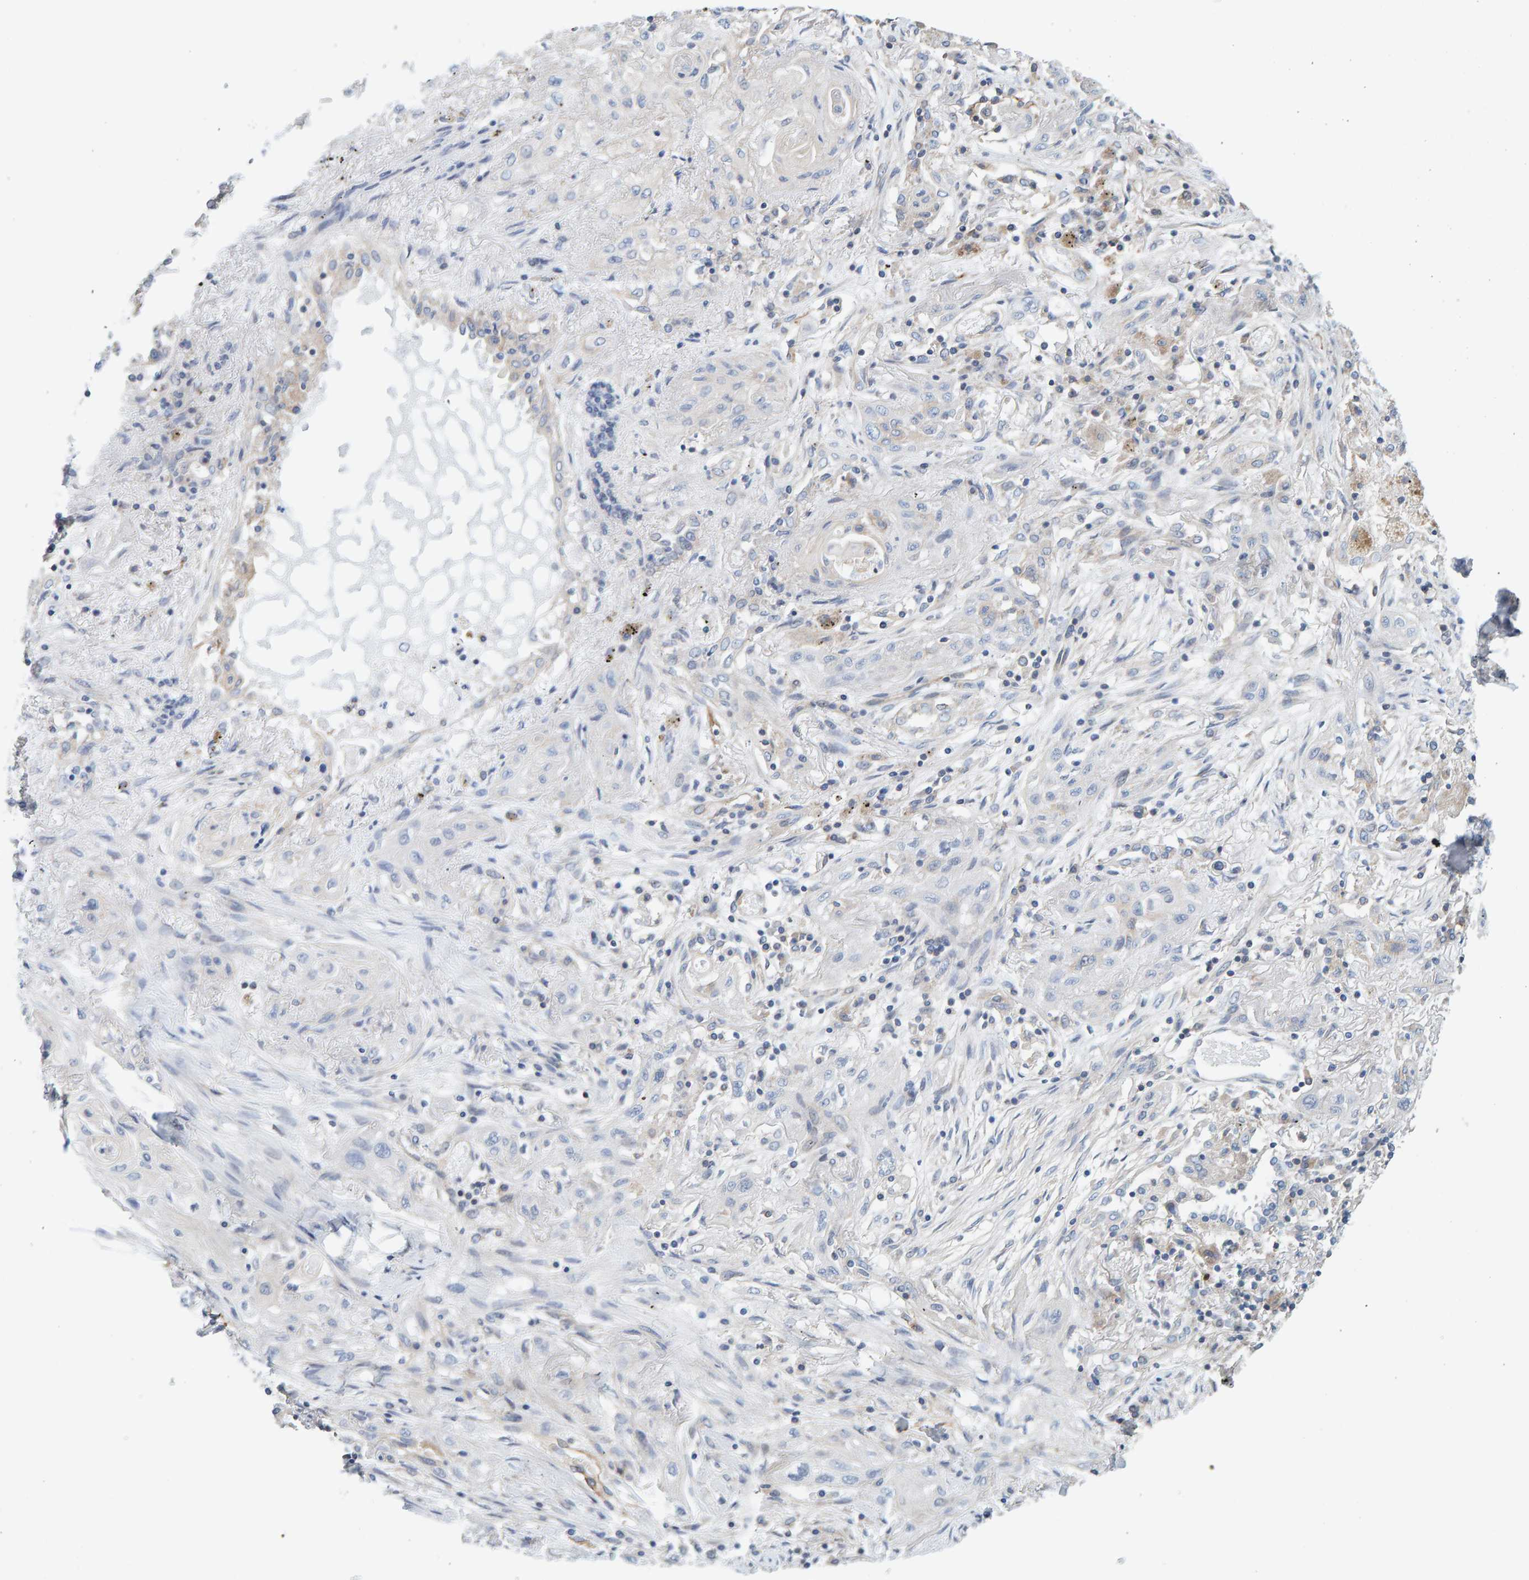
{"staining": {"intensity": "negative", "quantity": "none", "location": "none"}, "tissue": "lung cancer", "cell_type": "Tumor cells", "image_type": "cancer", "snomed": [{"axis": "morphology", "description": "Squamous cell carcinoma, NOS"}, {"axis": "topography", "description": "Lung"}], "caption": "This is a photomicrograph of IHC staining of lung squamous cell carcinoma, which shows no expression in tumor cells.", "gene": "RGP1", "patient": {"sex": "female", "age": 47}}